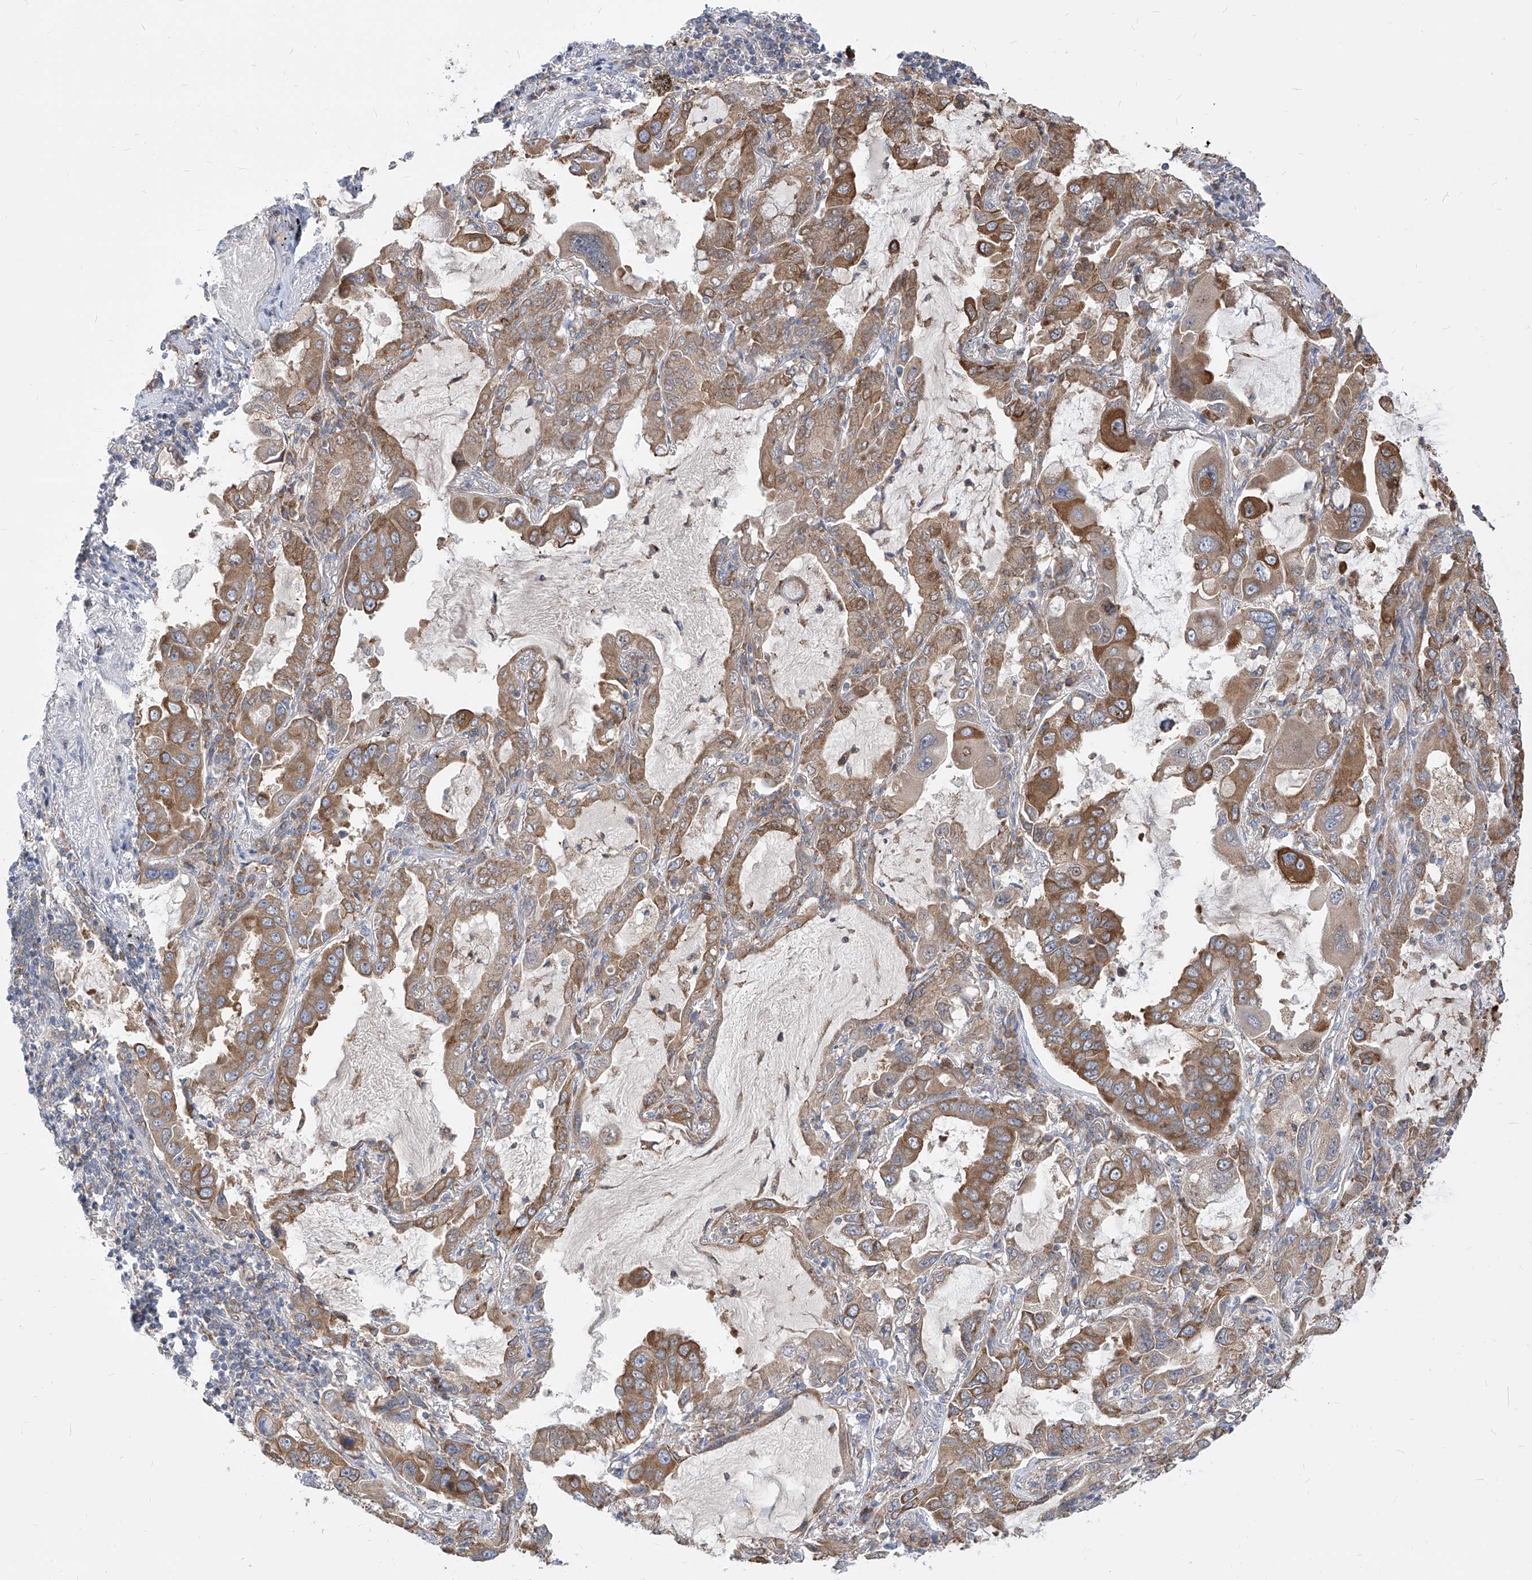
{"staining": {"intensity": "moderate", "quantity": ">75%", "location": "cytoplasmic/membranous"}, "tissue": "lung cancer", "cell_type": "Tumor cells", "image_type": "cancer", "snomed": [{"axis": "morphology", "description": "Adenocarcinoma, NOS"}, {"axis": "topography", "description": "Lung"}], "caption": "This is an image of IHC staining of adenocarcinoma (lung), which shows moderate expression in the cytoplasmic/membranous of tumor cells.", "gene": "FAM83B", "patient": {"sex": "male", "age": 64}}